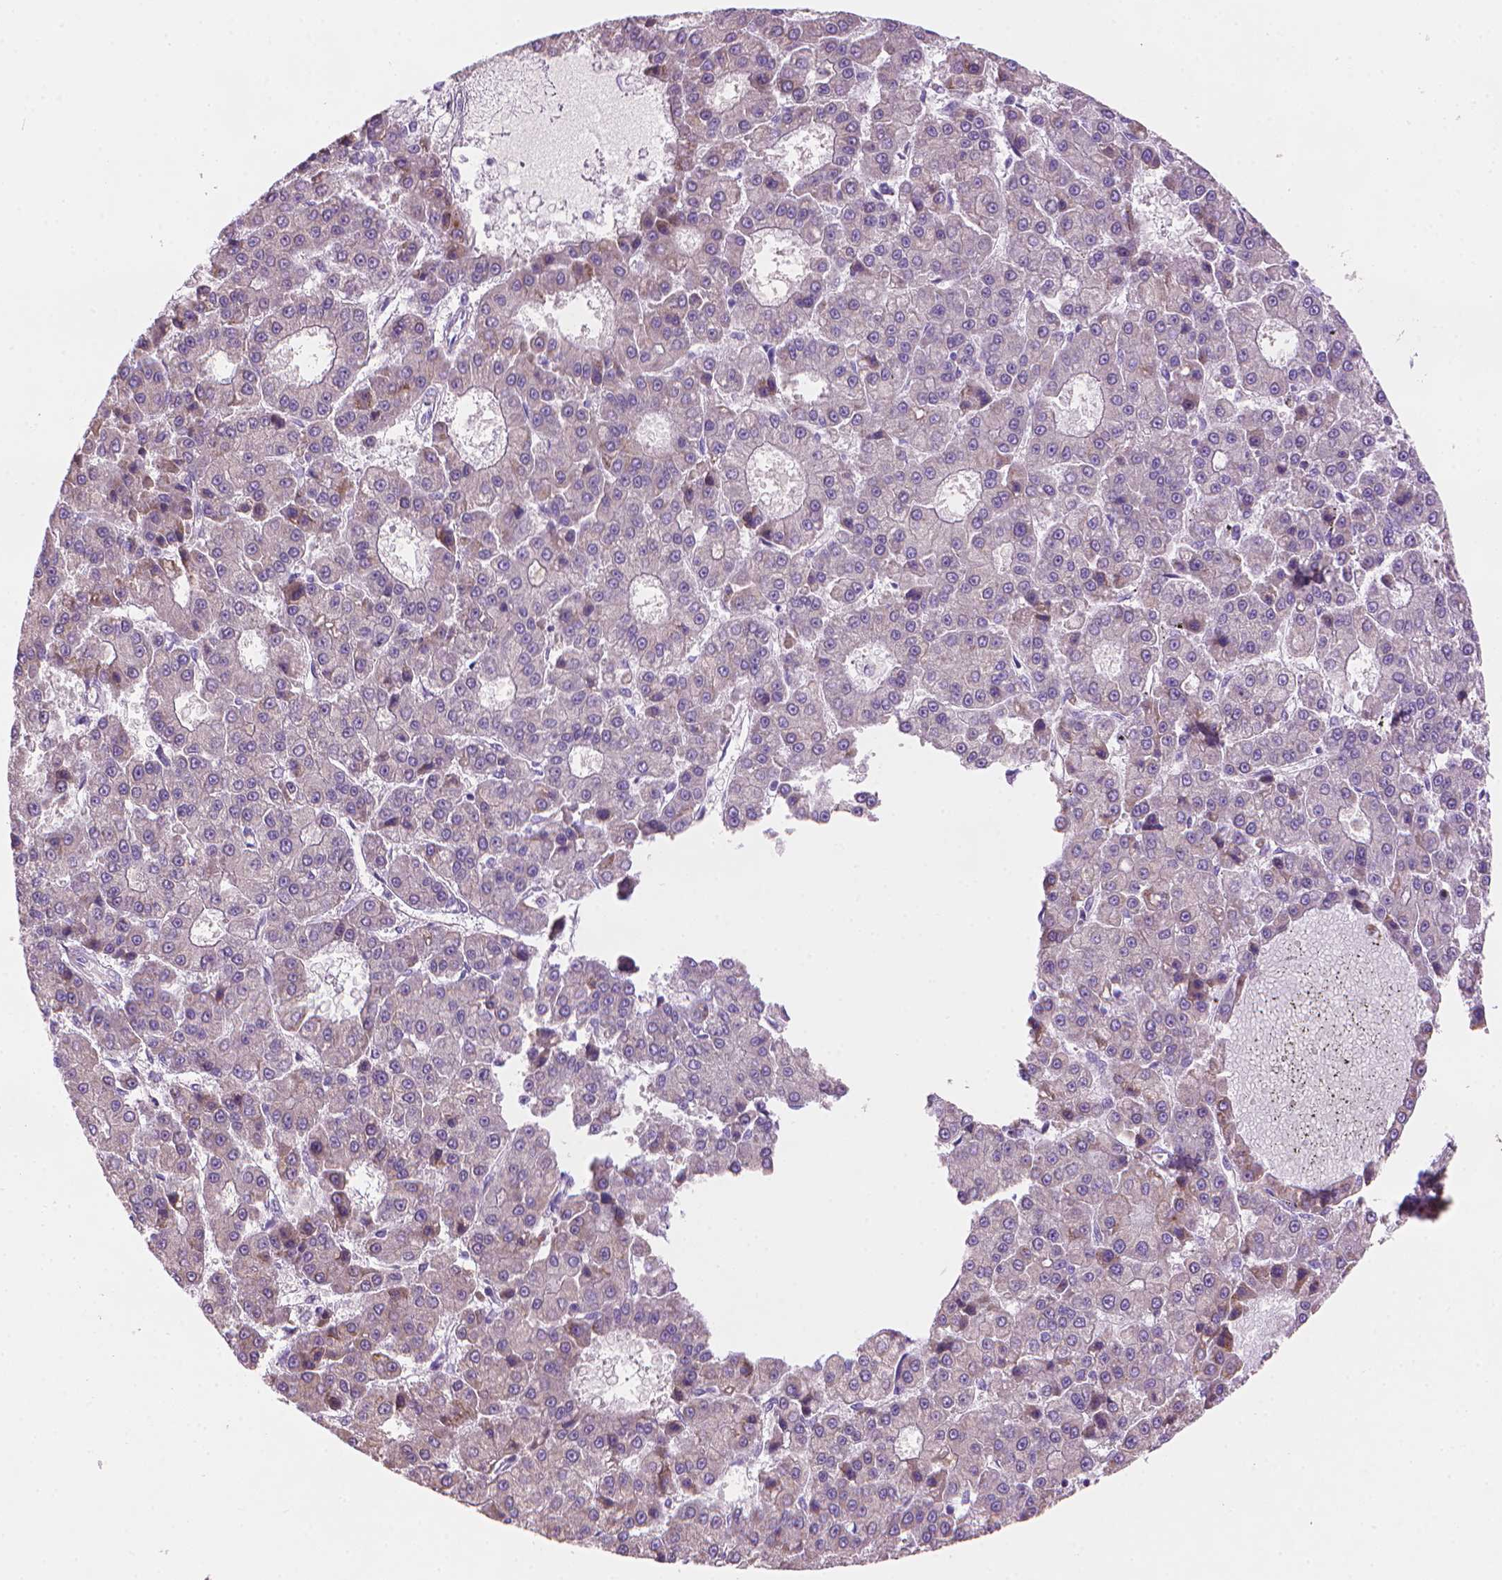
{"staining": {"intensity": "negative", "quantity": "none", "location": "none"}, "tissue": "liver cancer", "cell_type": "Tumor cells", "image_type": "cancer", "snomed": [{"axis": "morphology", "description": "Carcinoma, Hepatocellular, NOS"}, {"axis": "topography", "description": "Liver"}], "caption": "DAB immunohistochemical staining of liver hepatocellular carcinoma exhibits no significant positivity in tumor cells.", "gene": "AMMECR1", "patient": {"sex": "male", "age": 70}}